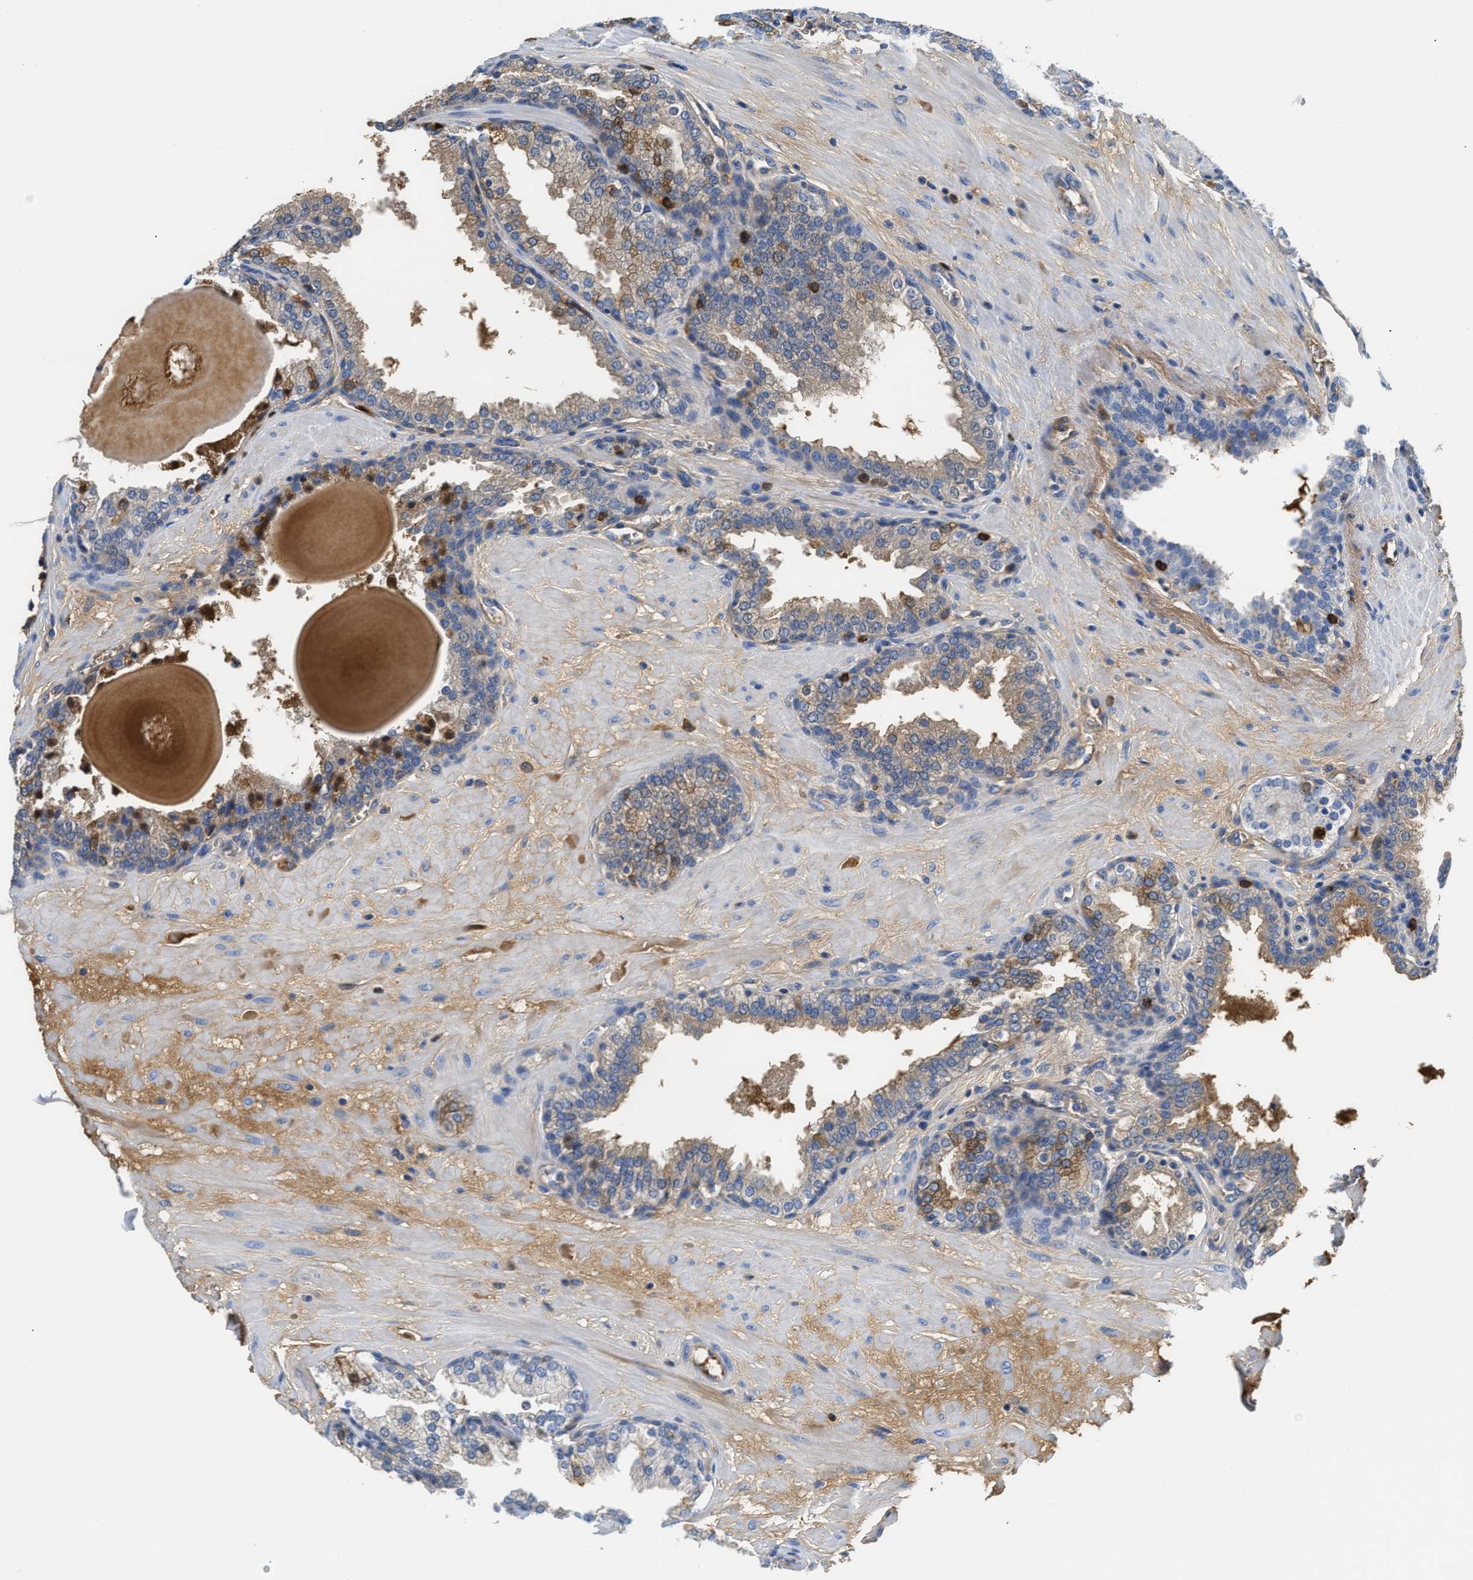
{"staining": {"intensity": "moderate", "quantity": "<25%", "location": "cytoplasmic/membranous"}, "tissue": "prostate", "cell_type": "Glandular cells", "image_type": "normal", "snomed": [{"axis": "morphology", "description": "Normal tissue, NOS"}, {"axis": "topography", "description": "Prostate"}], "caption": "Protein expression analysis of benign prostate shows moderate cytoplasmic/membranous positivity in approximately <25% of glandular cells.", "gene": "GC", "patient": {"sex": "male", "age": 51}}